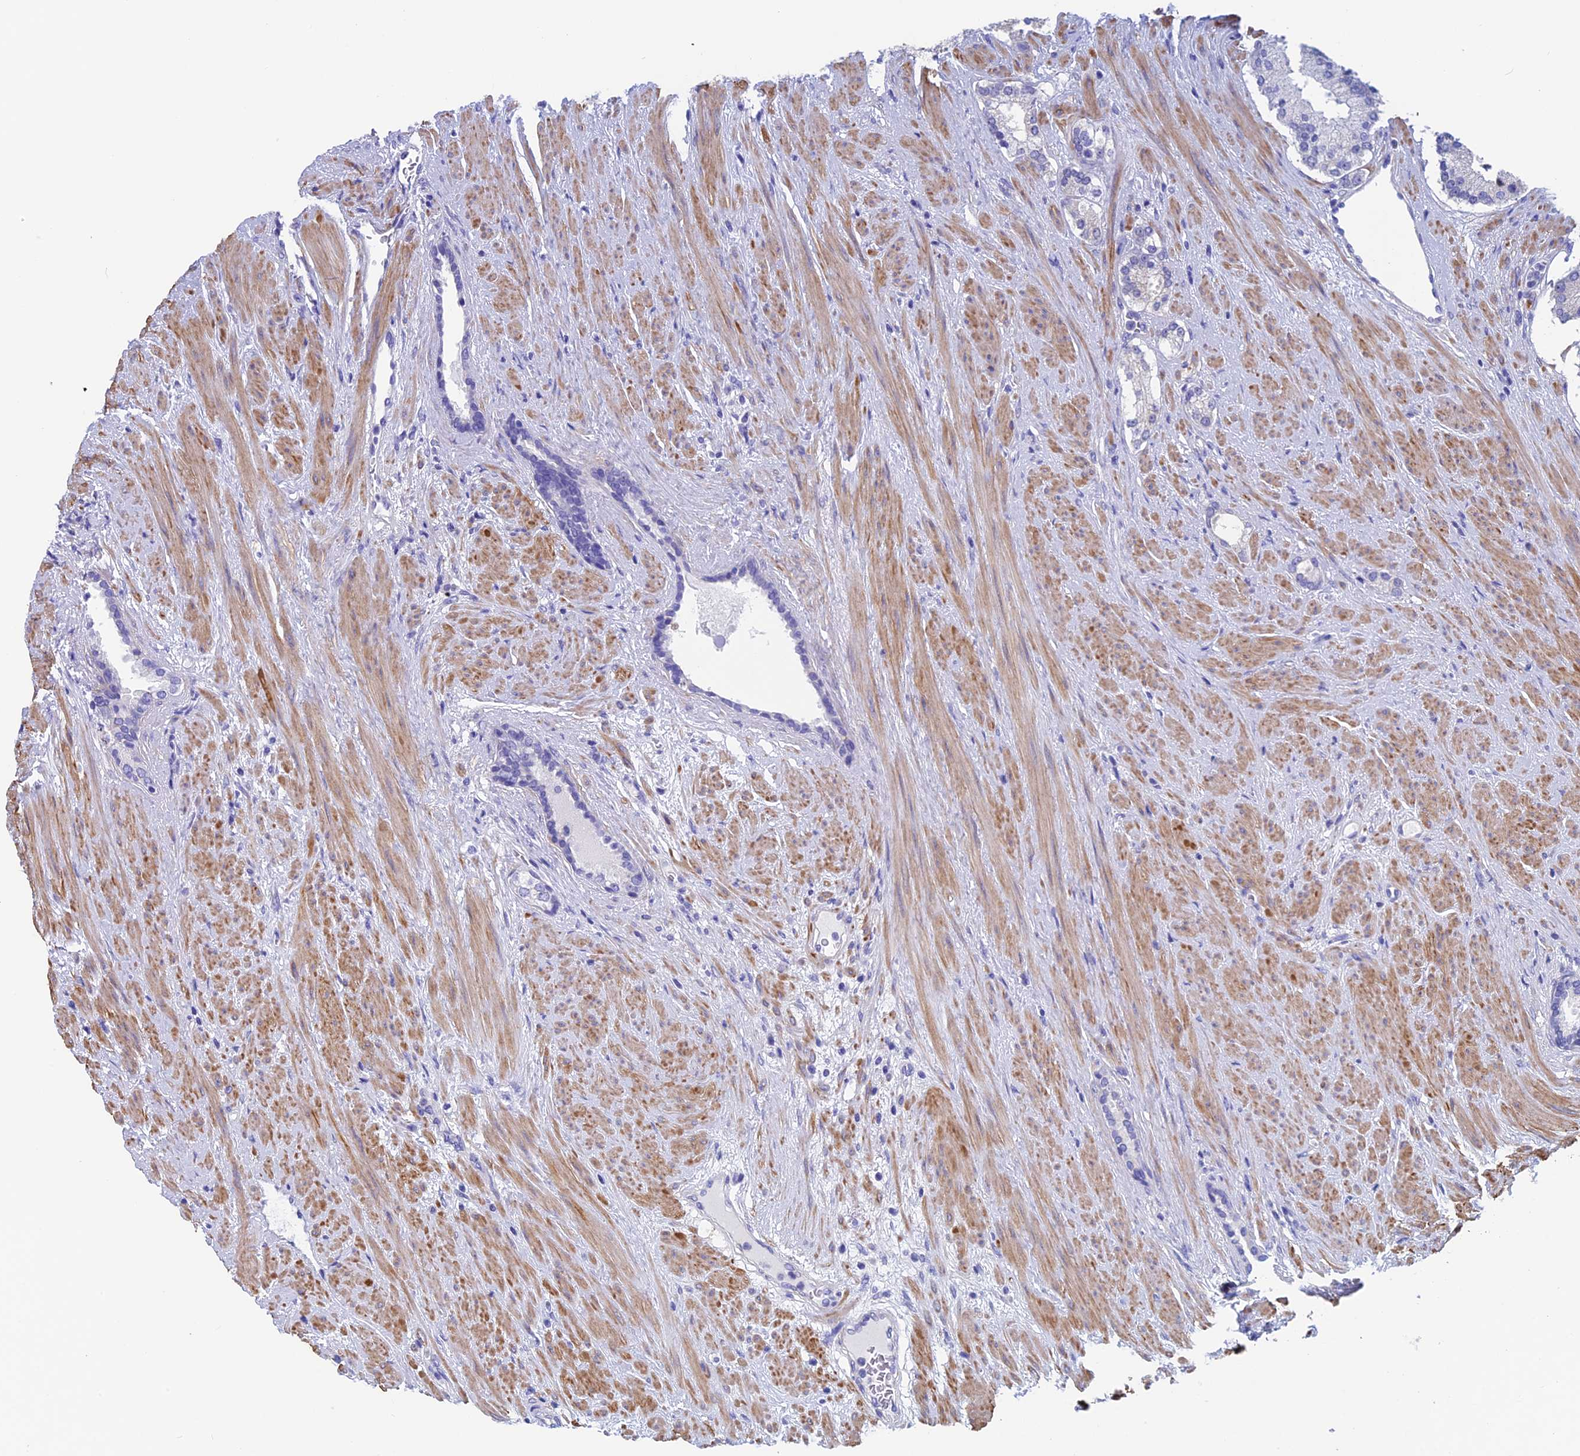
{"staining": {"intensity": "negative", "quantity": "none", "location": "none"}, "tissue": "prostate cancer", "cell_type": "Tumor cells", "image_type": "cancer", "snomed": [{"axis": "morphology", "description": "Adenocarcinoma, Low grade"}, {"axis": "topography", "description": "Prostate"}], "caption": "An IHC image of adenocarcinoma (low-grade) (prostate) is shown. There is no staining in tumor cells of adenocarcinoma (low-grade) (prostate).", "gene": "ADH7", "patient": {"sex": "male", "age": 59}}